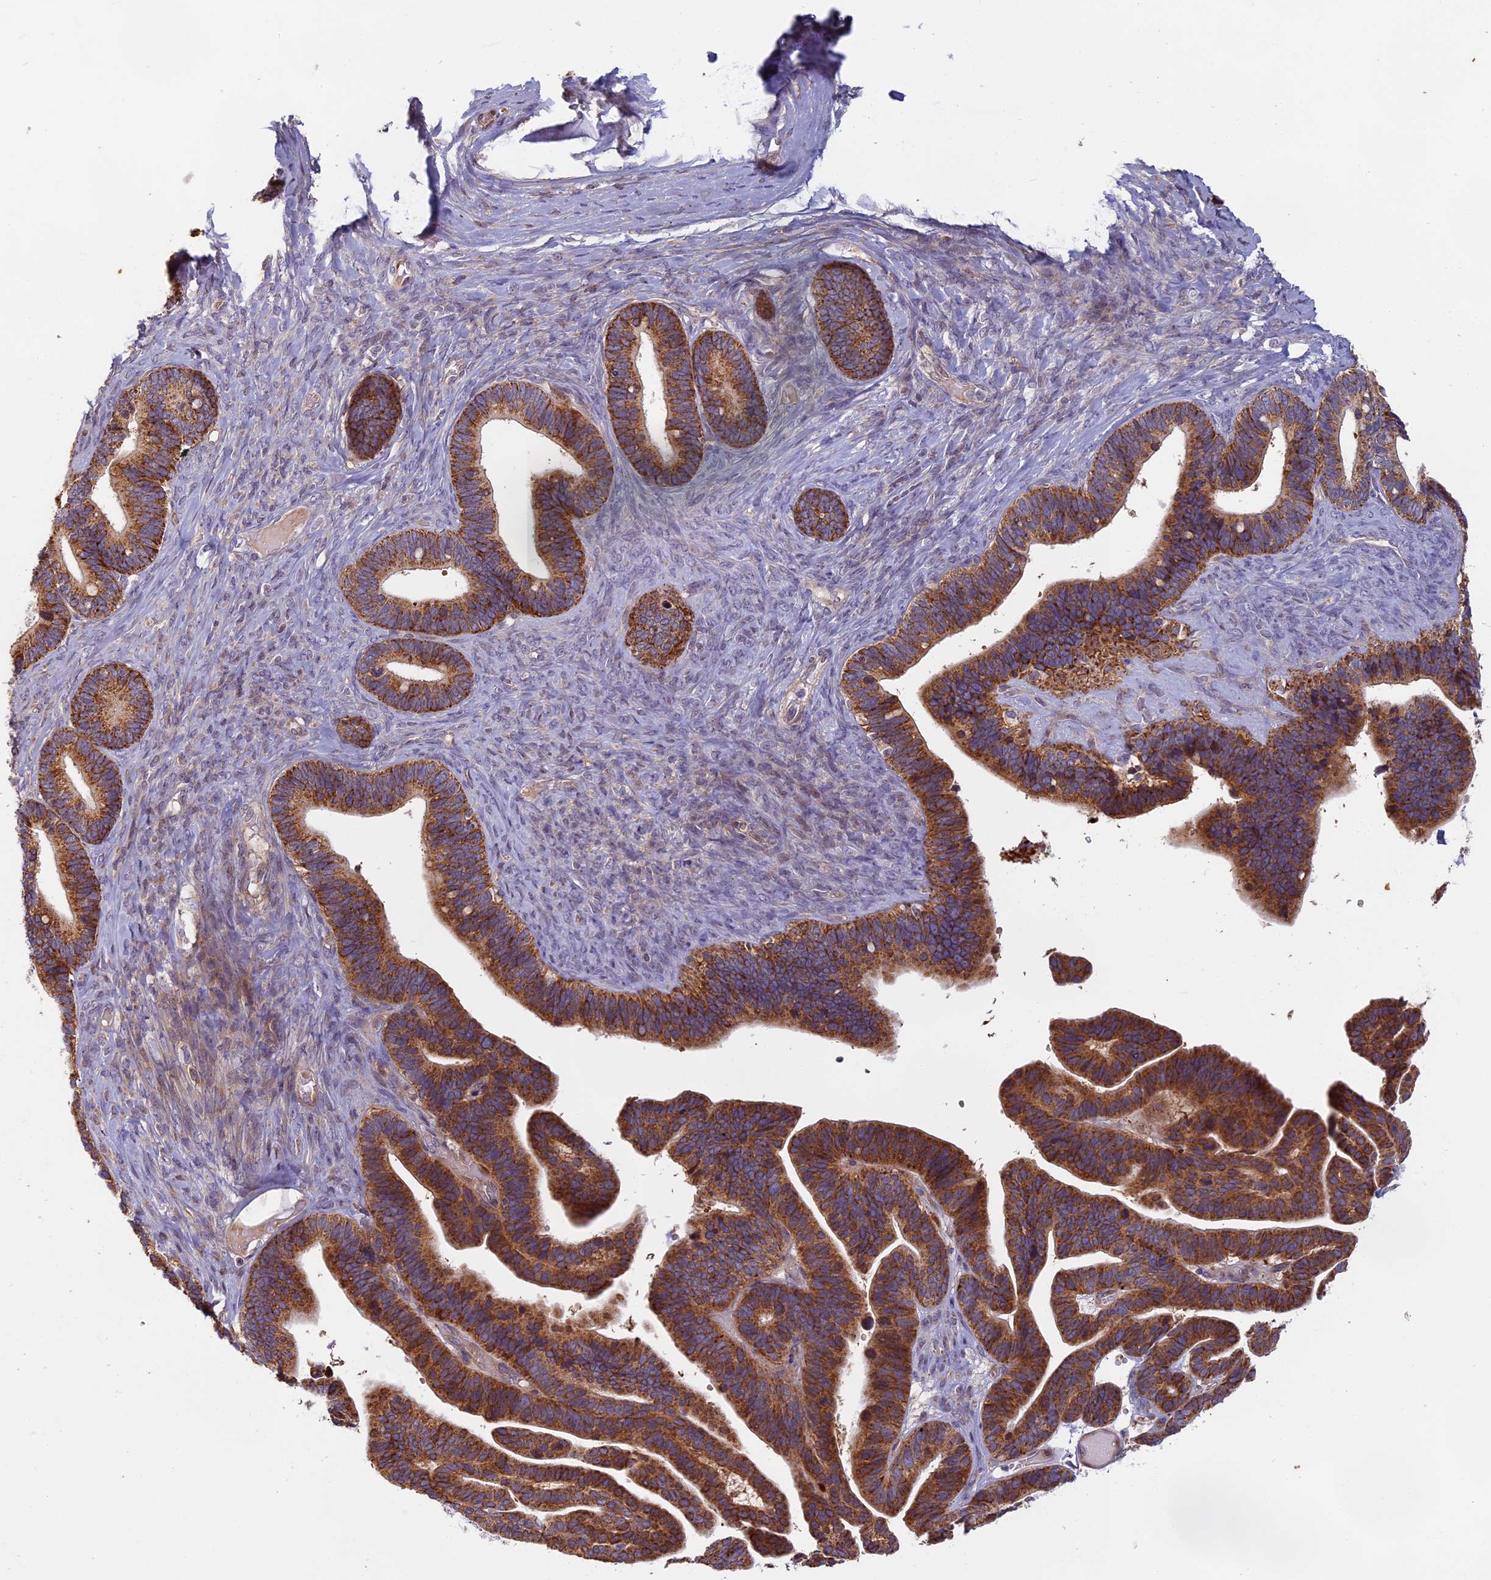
{"staining": {"intensity": "moderate", "quantity": ">75%", "location": "cytoplasmic/membranous"}, "tissue": "ovarian cancer", "cell_type": "Tumor cells", "image_type": "cancer", "snomed": [{"axis": "morphology", "description": "Cystadenocarcinoma, serous, NOS"}, {"axis": "topography", "description": "Ovary"}], "caption": "An image showing moderate cytoplasmic/membranous expression in about >75% of tumor cells in serous cystadenocarcinoma (ovarian), as visualized by brown immunohistochemical staining.", "gene": "EDAR", "patient": {"sex": "female", "age": 56}}